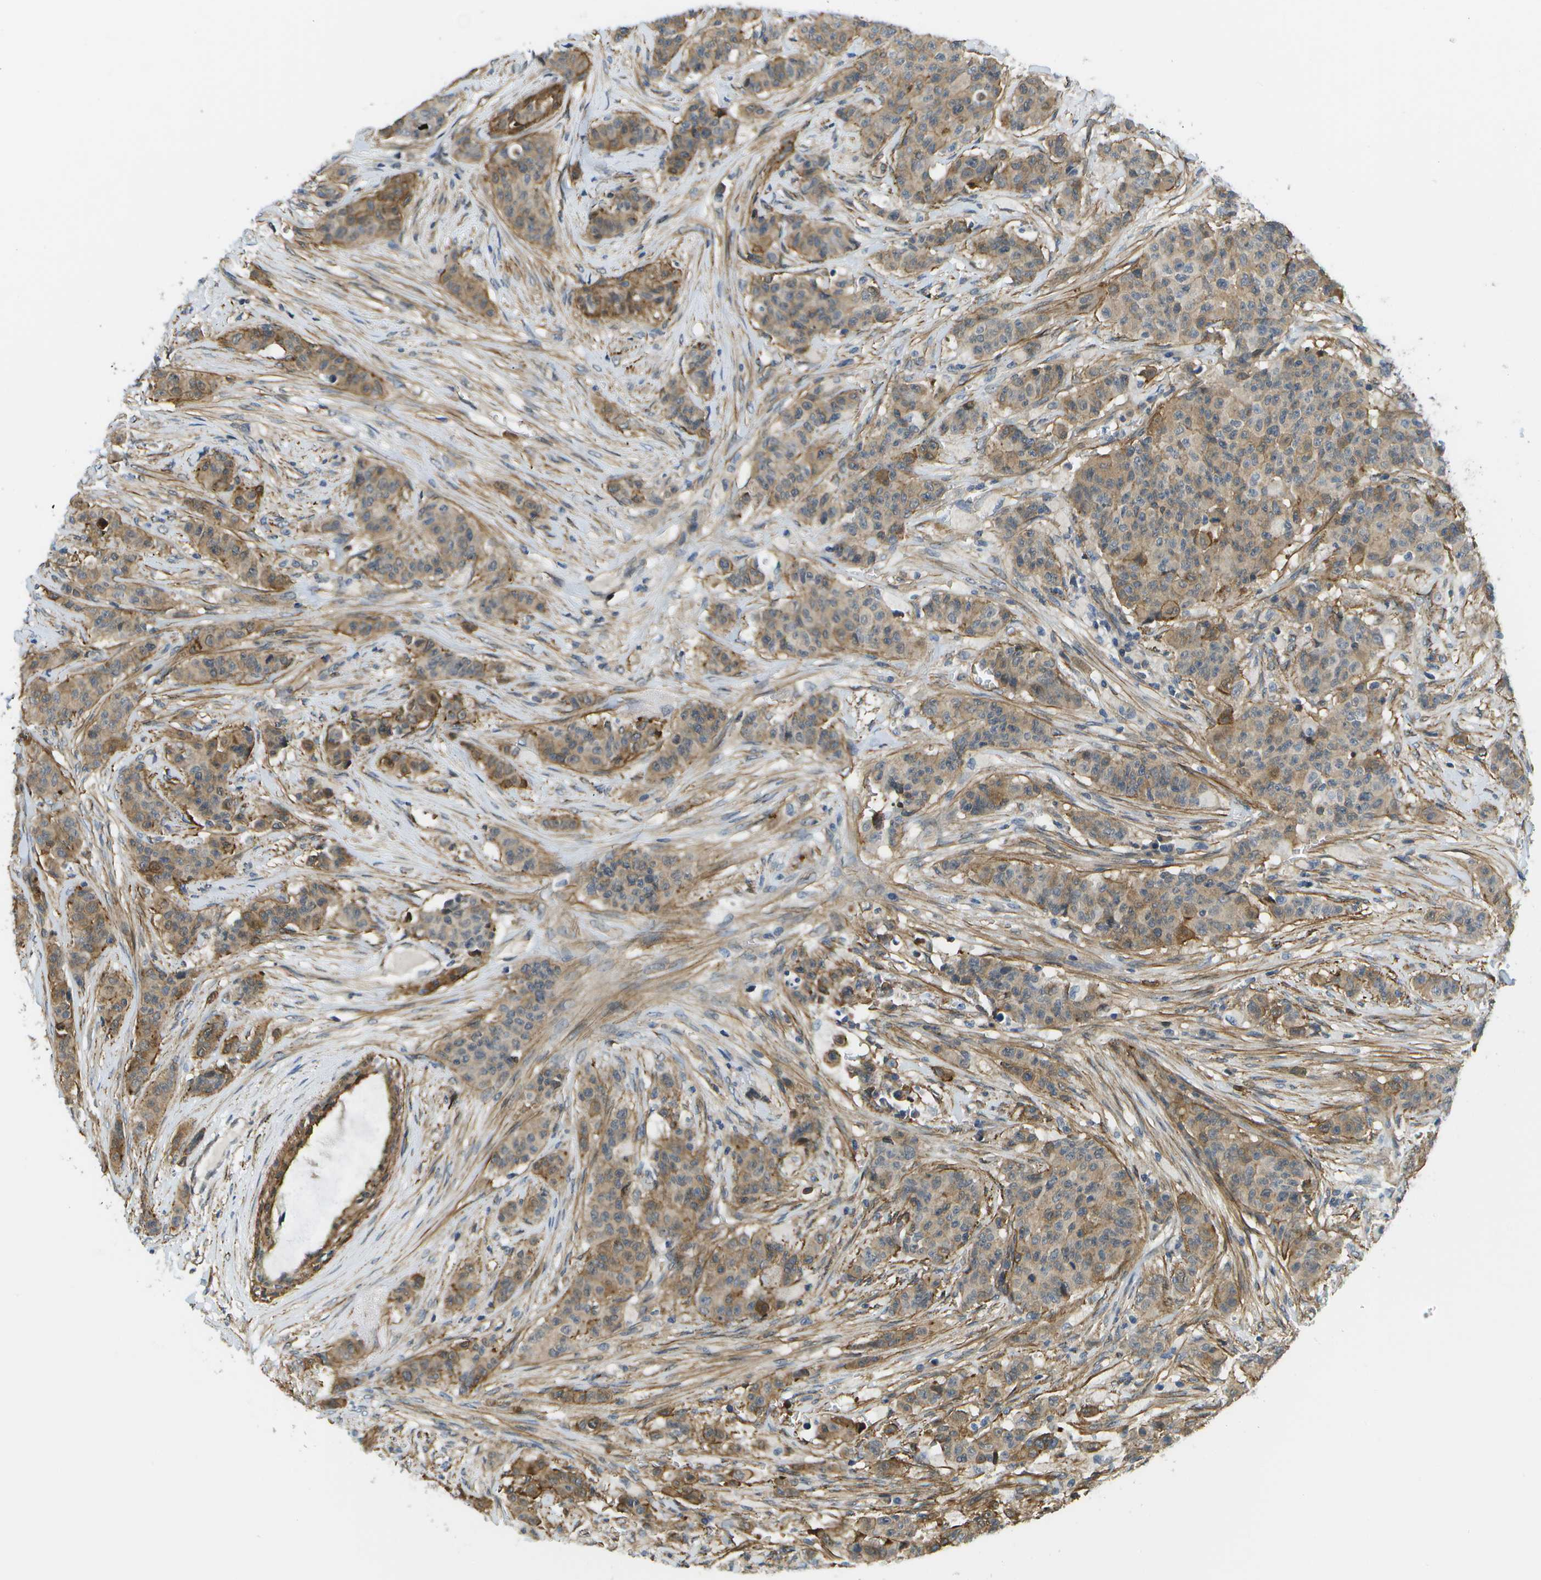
{"staining": {"intensity": "moderate", "quantity": ">75%", "location": "cytoplasmic/membranous"}, "tissue": "breast cancer", "cell_type": "Tumor cells", "image_type": "cancer", "snomed": [{"axis": "morphology", "description": "Normal tissue, NOS"}, {"axis": "morphology", "description": "Duct carcinoma"}, {"axis": "topography", "description": "Breast"}], "caption": "Immunohistochemistry (IHC) histopathology image of neoplastic tissue: human invasive ductal carcinoma (breast) stained using immunohistochemistry (IHC) displays medium levels of moderate protein expression localized specifically in the cytoplasmic/membranous of tumor cells, appearing as a cytoplasmic/membranous brown color.", "gene": "KIAA0040", "patient": {"sex": "female", "age": 40}}